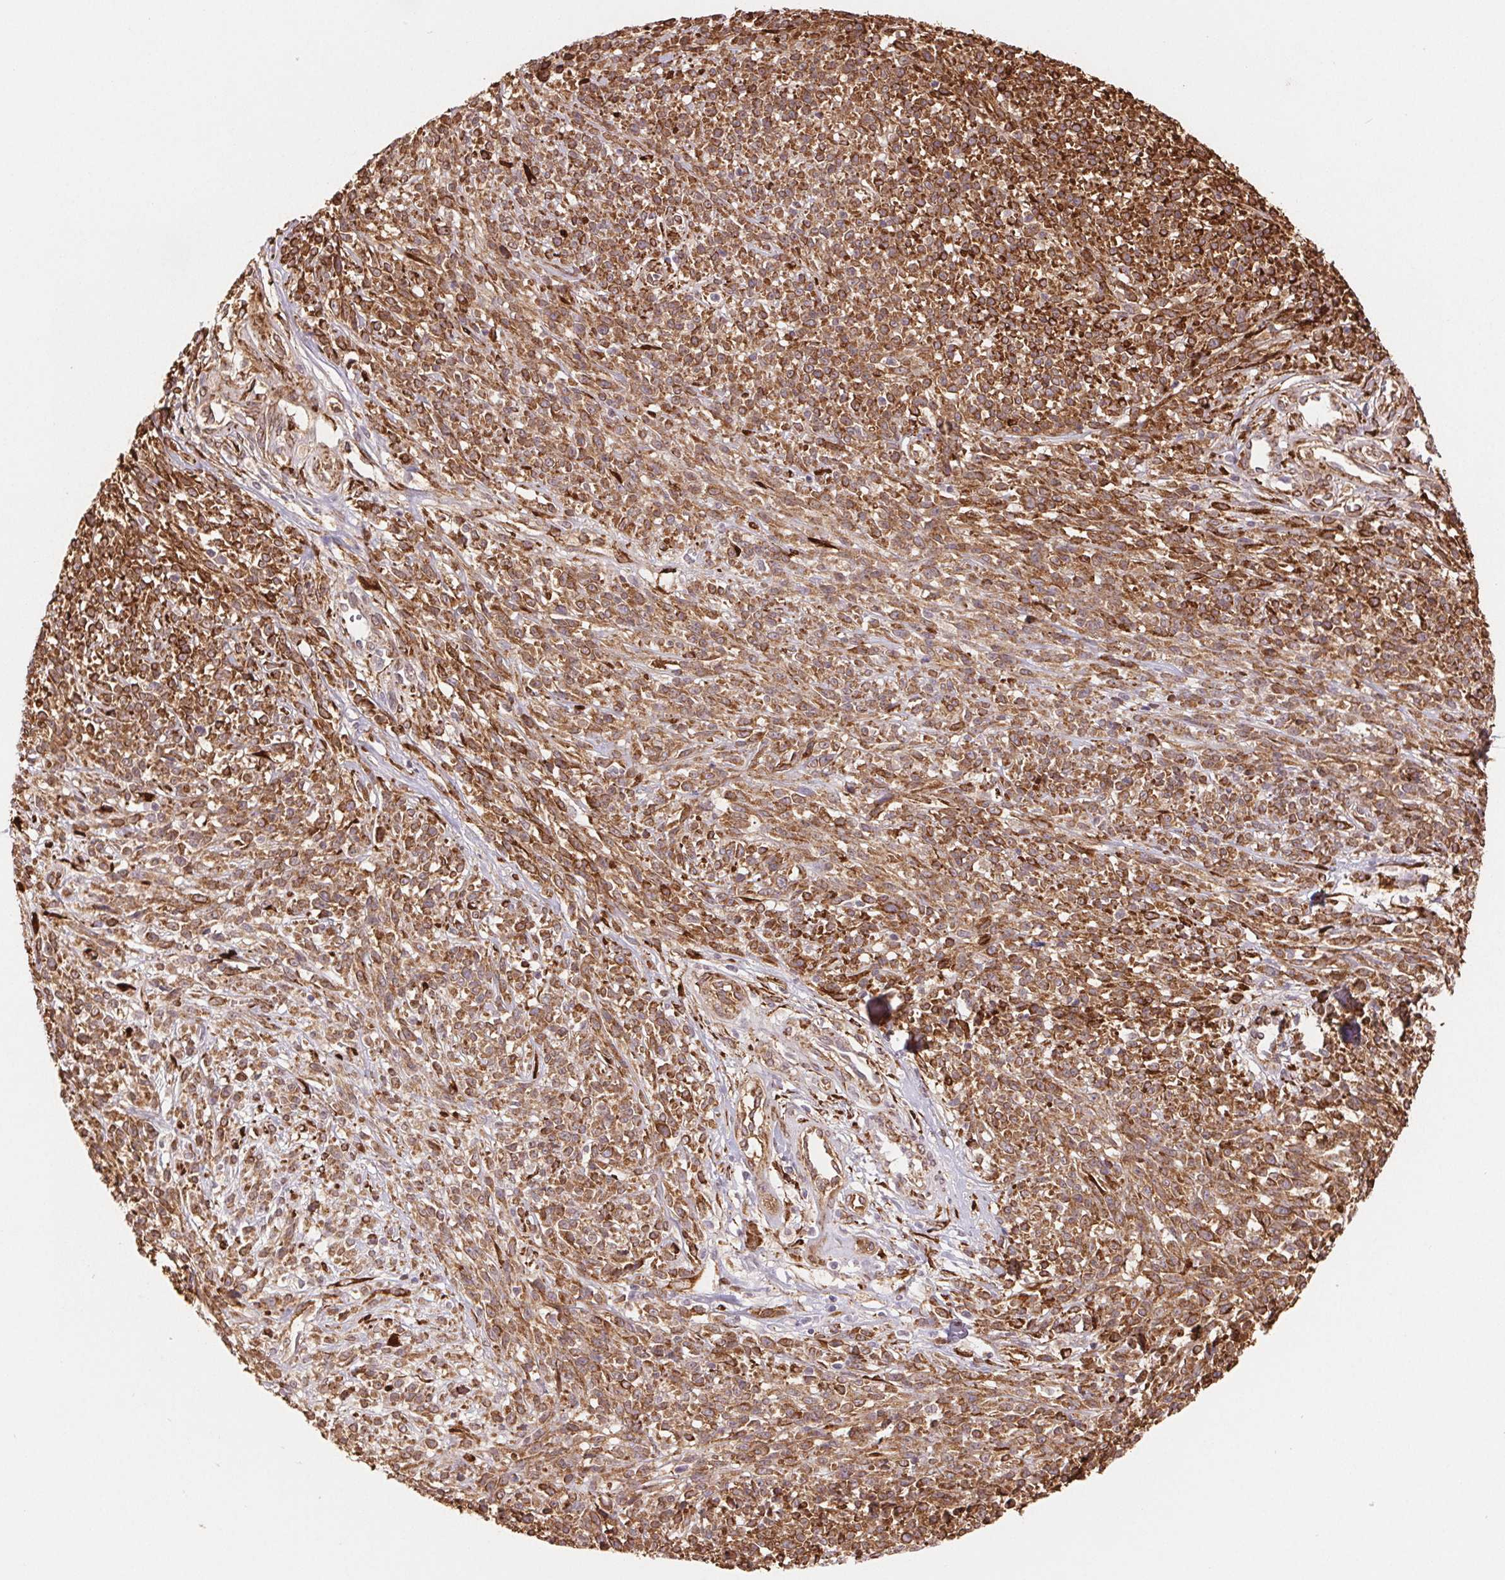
{"staining": {"intensity": "moderate", "quantity": ">75%", "location": "cytoplasmic/membranous"}, "tissue": "melanoma", "cell_type": "Tumor cells", "image_type": "cancer", "snomed": [{"axis": "morphology", "description": "Malignant melanoma, NOS"}, {"axis": "topography", "description": "Skin"}, {"axis": "topography", "description": "Skin of trunk"}], "caption": "Immunohistochemistry (IHC) histopathology image of neoplastic tissue: human malignant melanoma stained using IHC reveals medium levels of moderate protein expression localized specifically in the cytoplasmic/membranous of tumor cells, appearing as a cytoplasmic/membranous brown color.", "gene": "FKBP10", "patient": {"sex": "male", "age": 74}}